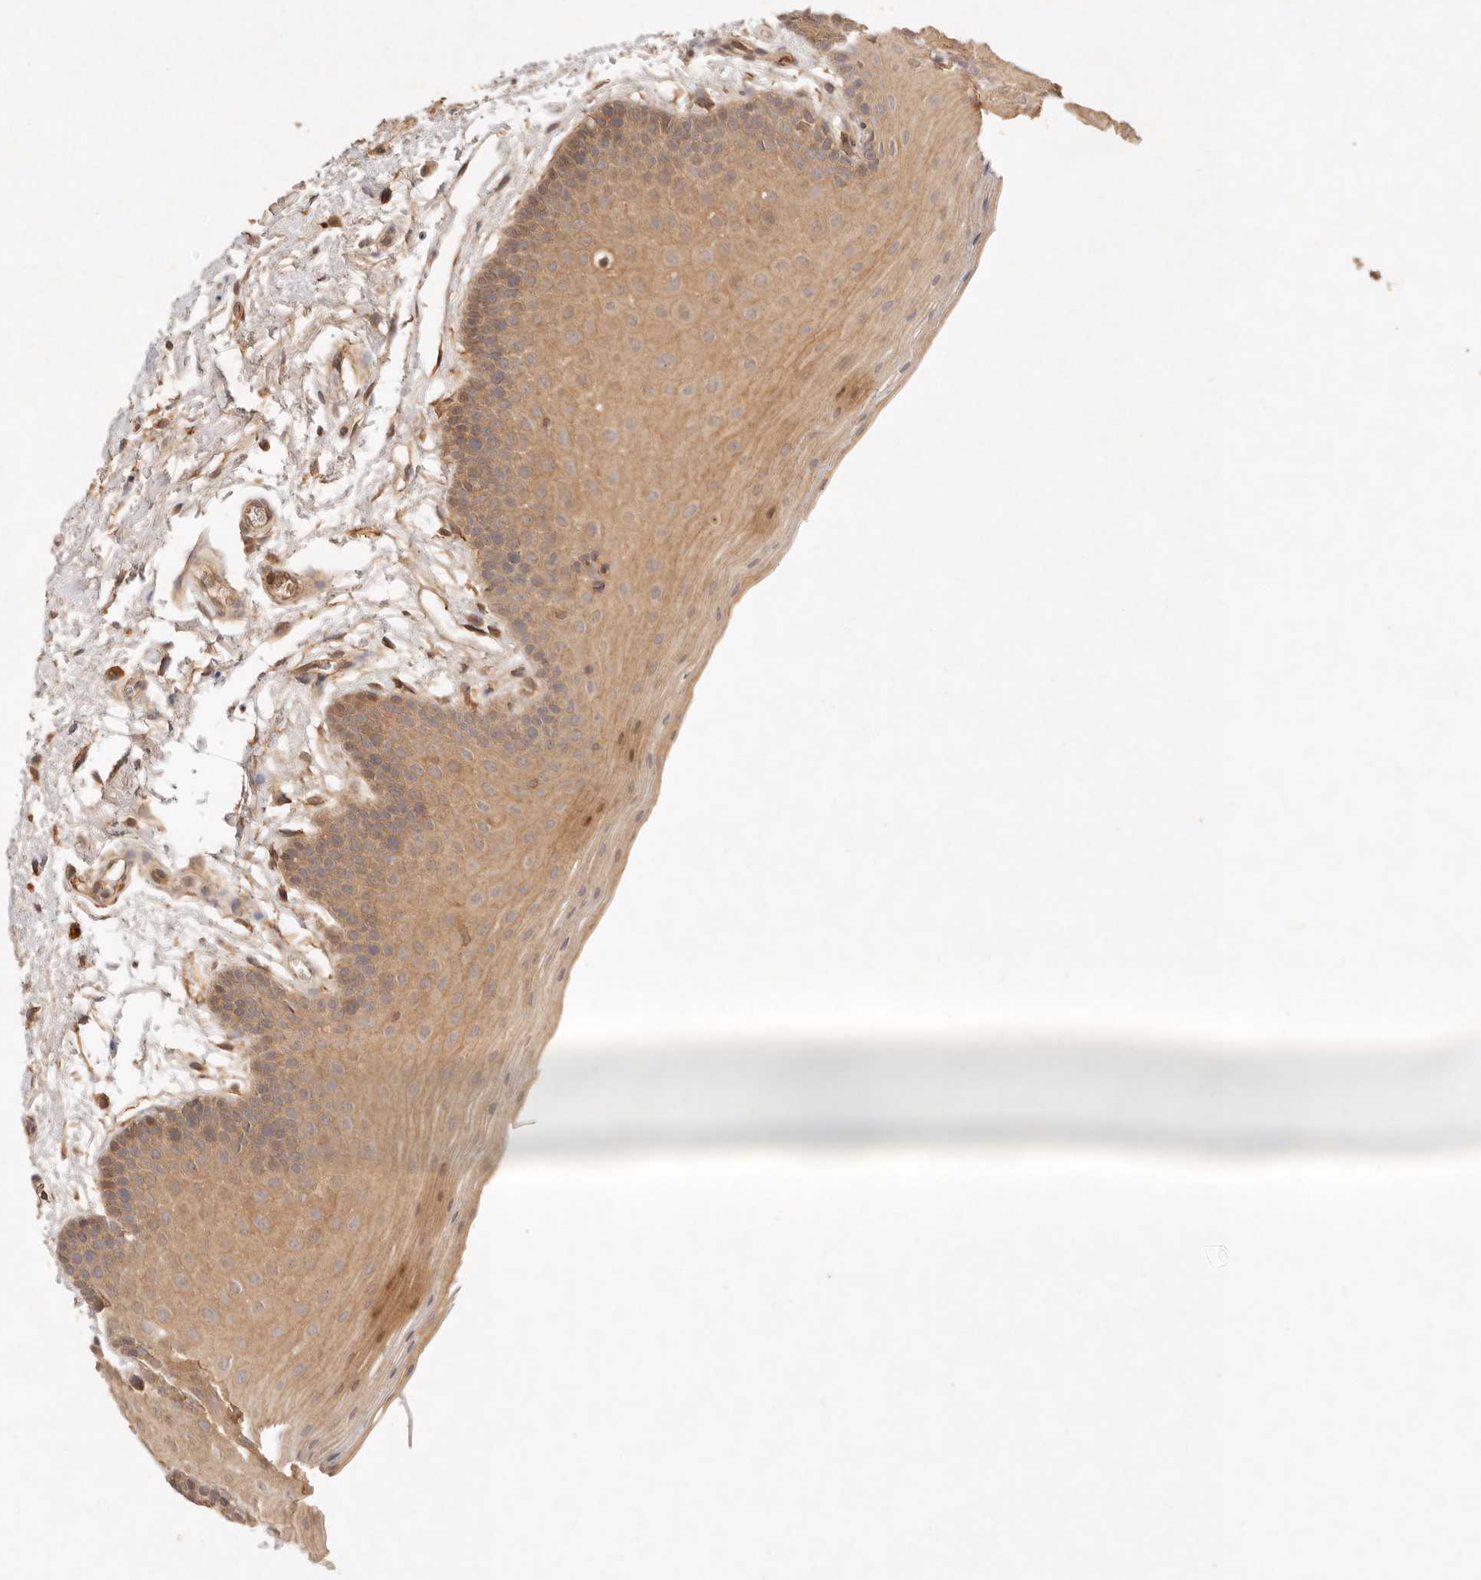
{"staining": {"intensity": "moderate", "quantity": ">75%", "location": "cytoplasmic/membranous"}, "tissue": "oral mucosa", "cell_type": "Squamous epithelial cells", "image_type": "normal", "snomed": [{"axis": "morphology", "description": "Normal tissue, NOS"}, {"axis": "topography", "description": "Oral tissue"}], "caption": "Immunohistochemical staining of normal oral mucosa exhibits medium levels of moderate cytoplasmic/membranous expression in about >75% of squamous epithelial cells.", "gene": "FREM2", "patient": {"sex": "male", "age": 62}}